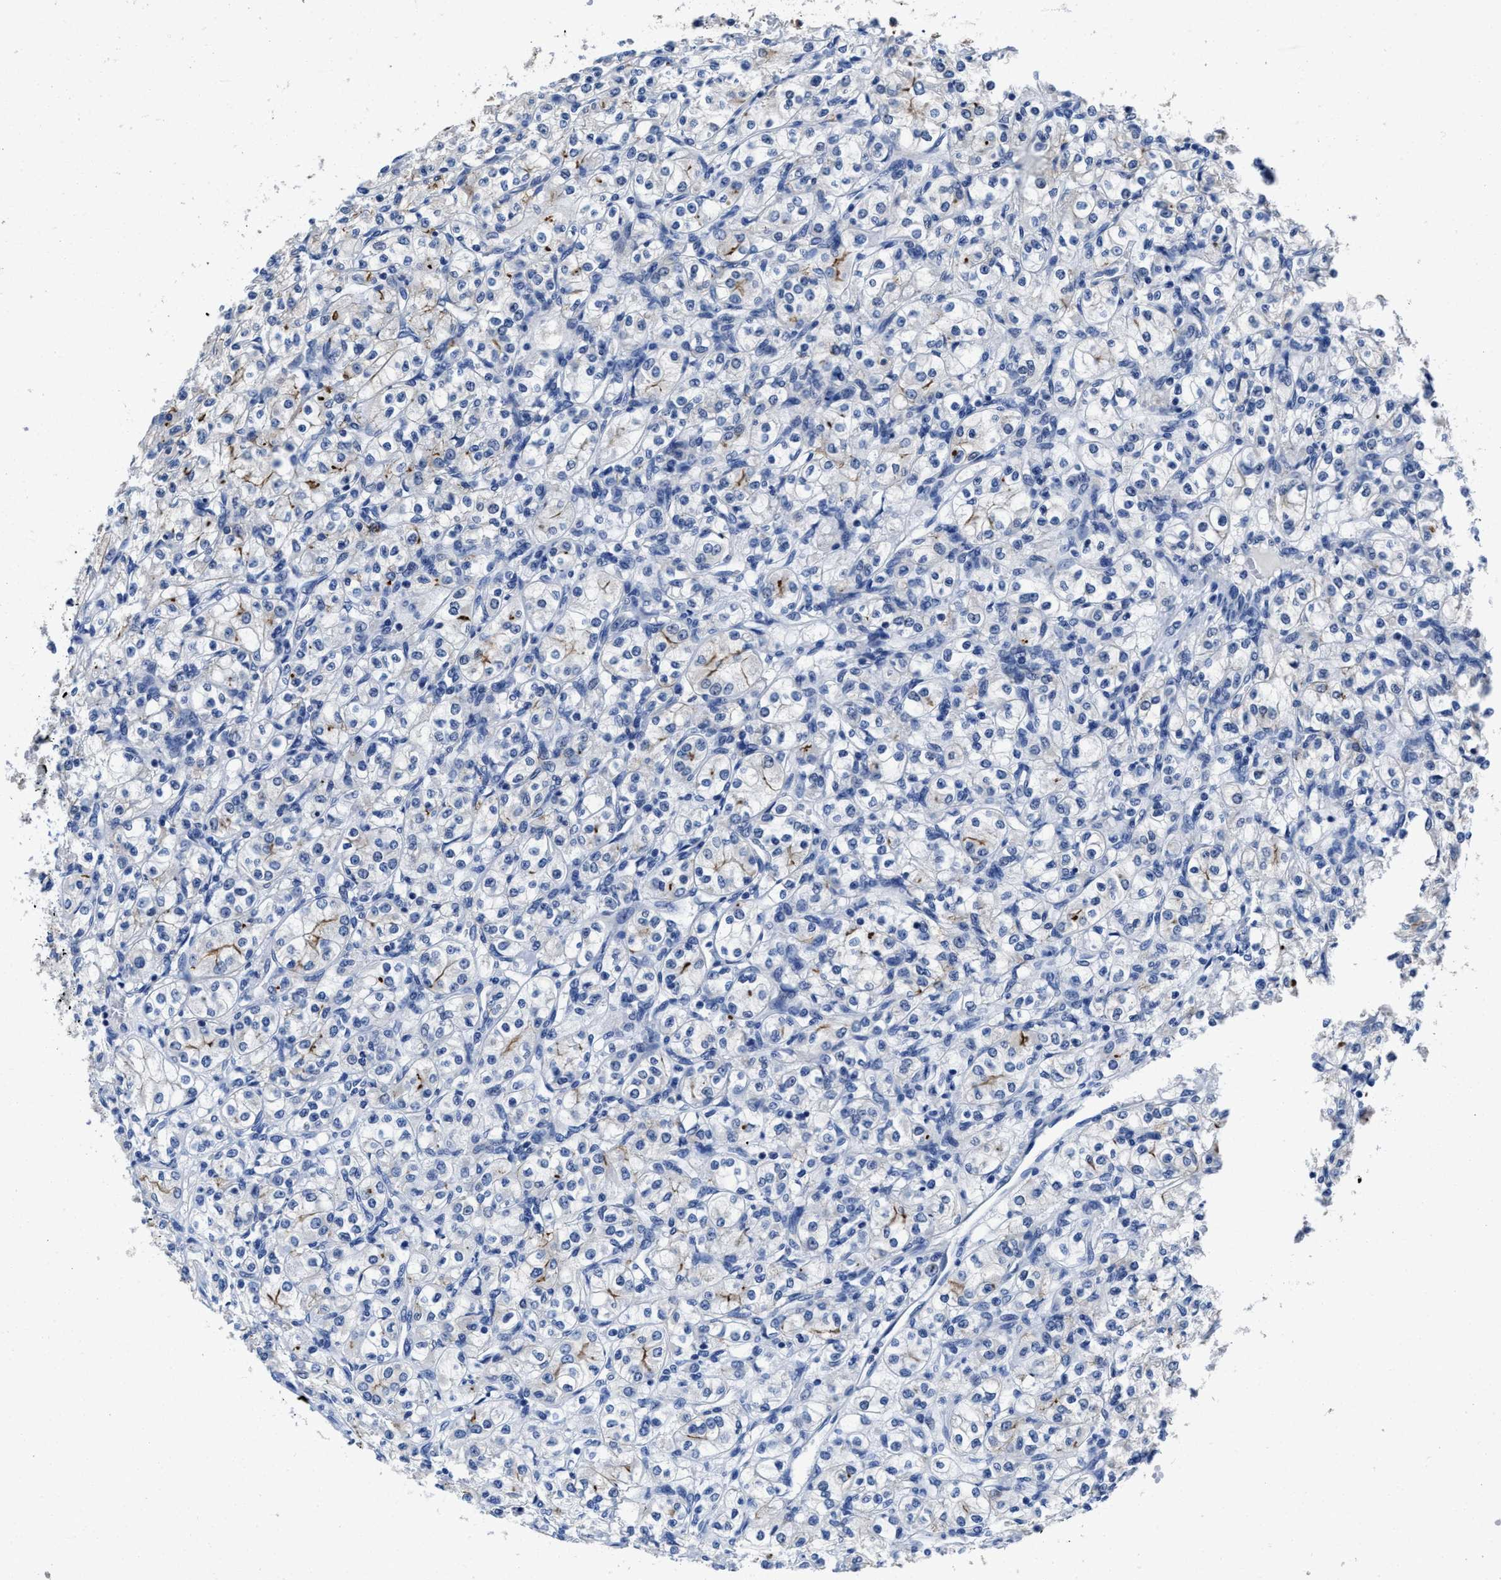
{"staining": {"intensity": "negative", "quantity": "none", "location": "none"}, "tissue": "renal cancer", "cell_type": "Tumor cells", "image_type": "cancer", "snomed": [{"axis": "morphology", "description": "Adenocarcinoma, NOS"}, {"axis": "topography", "description": "Kidney"}], "caption": "A histopathology image of human renal cancer (adenocarcinoma) is negative for staining in tumor cells.", "gene": "HOOK1", "patient": {"sex": "male", "age": 77}}